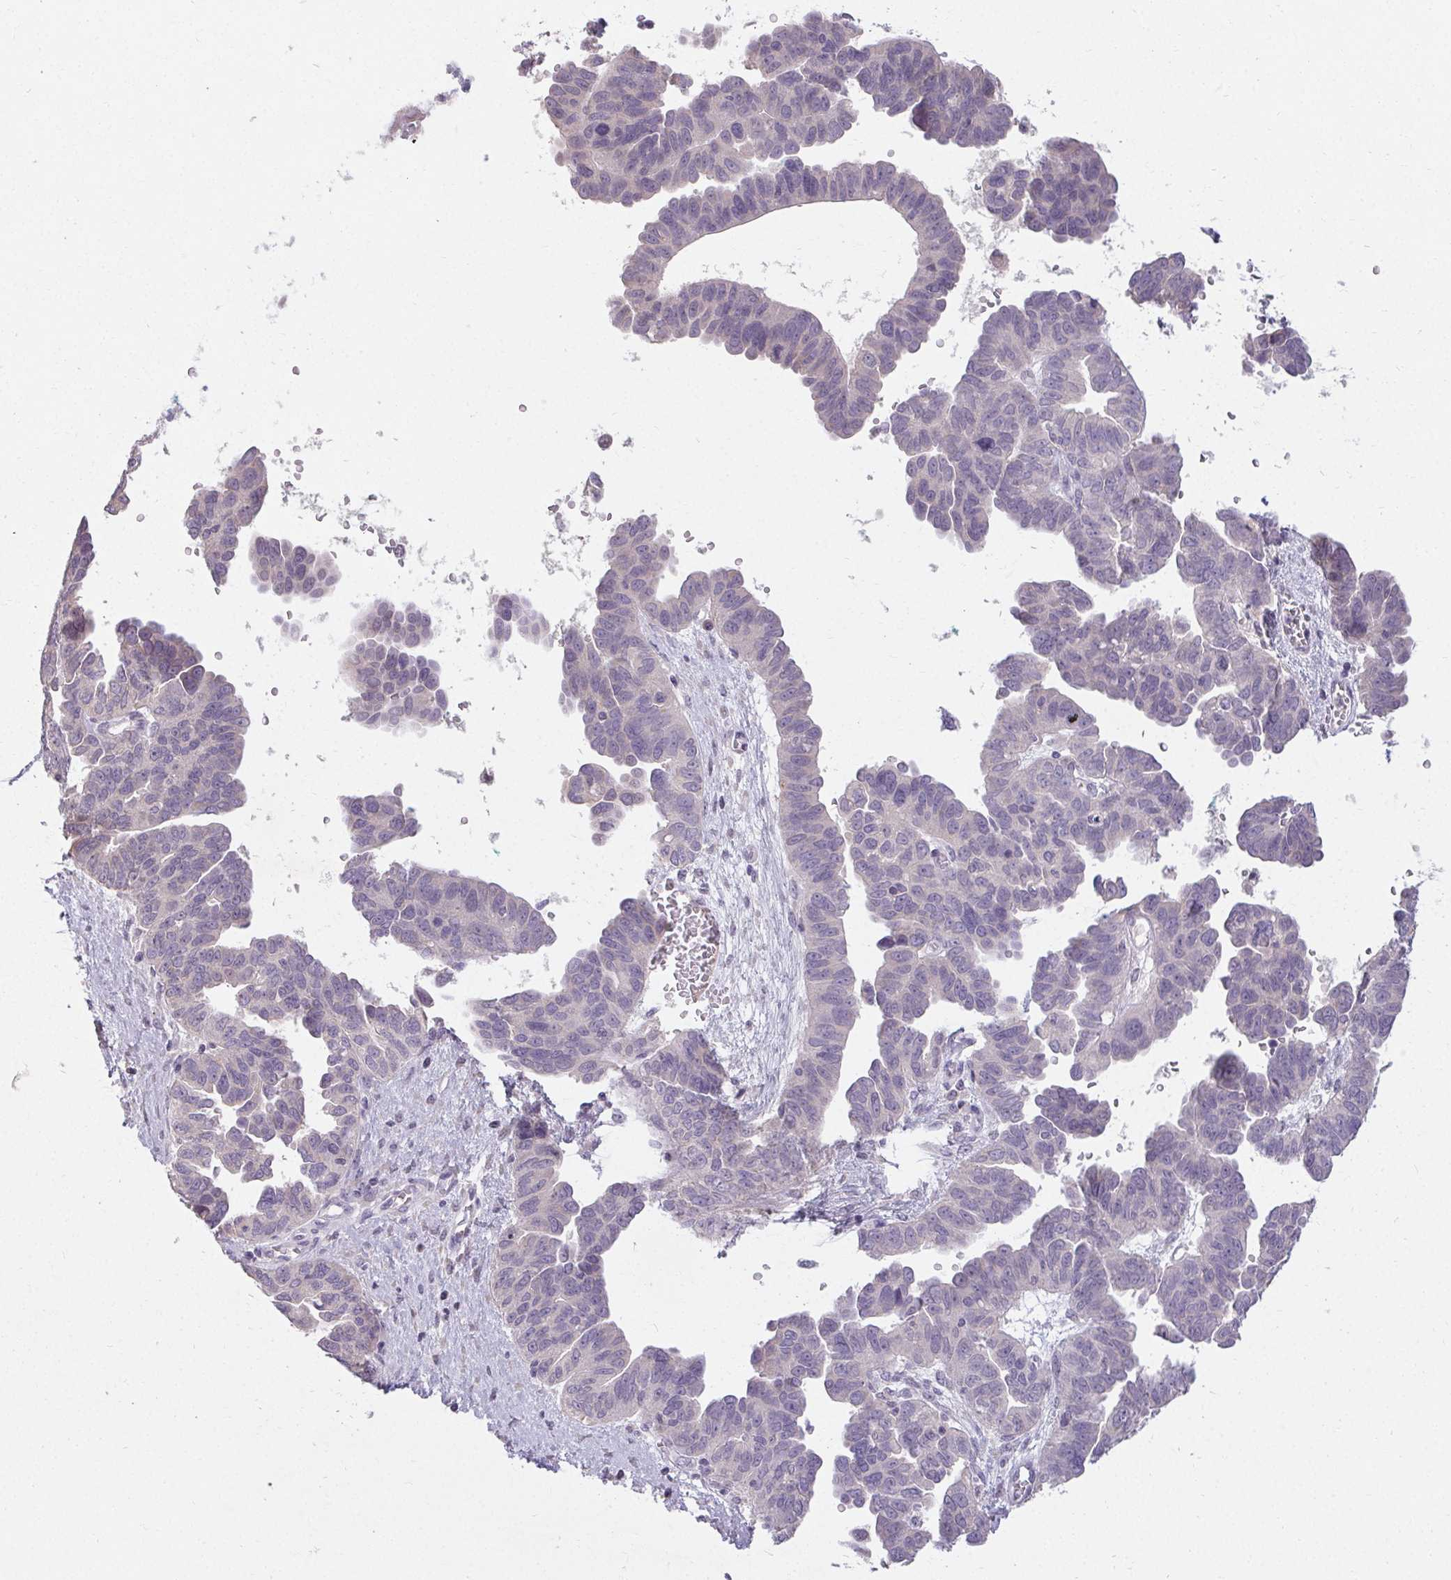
{"staining": {"intensity": "negative", "quantity": "none", "location": "none"}, "tissue": "ovarian cancer", "cell_type": "Tumor cells", "image_type": "cancer", "snomed": [{"axis": "morphology", "description": "Cystadenocarcinoma, serous, NOS"}, {"axis": "topography", "description": "Ovary"}], "caption": "This is a photomicrograph of immunohistochemistry staining of ovarian cancer, which shows no staining in tumor cells.", "gene": "TMEM52B", "patient": {"sex": "female", "age": 64}}